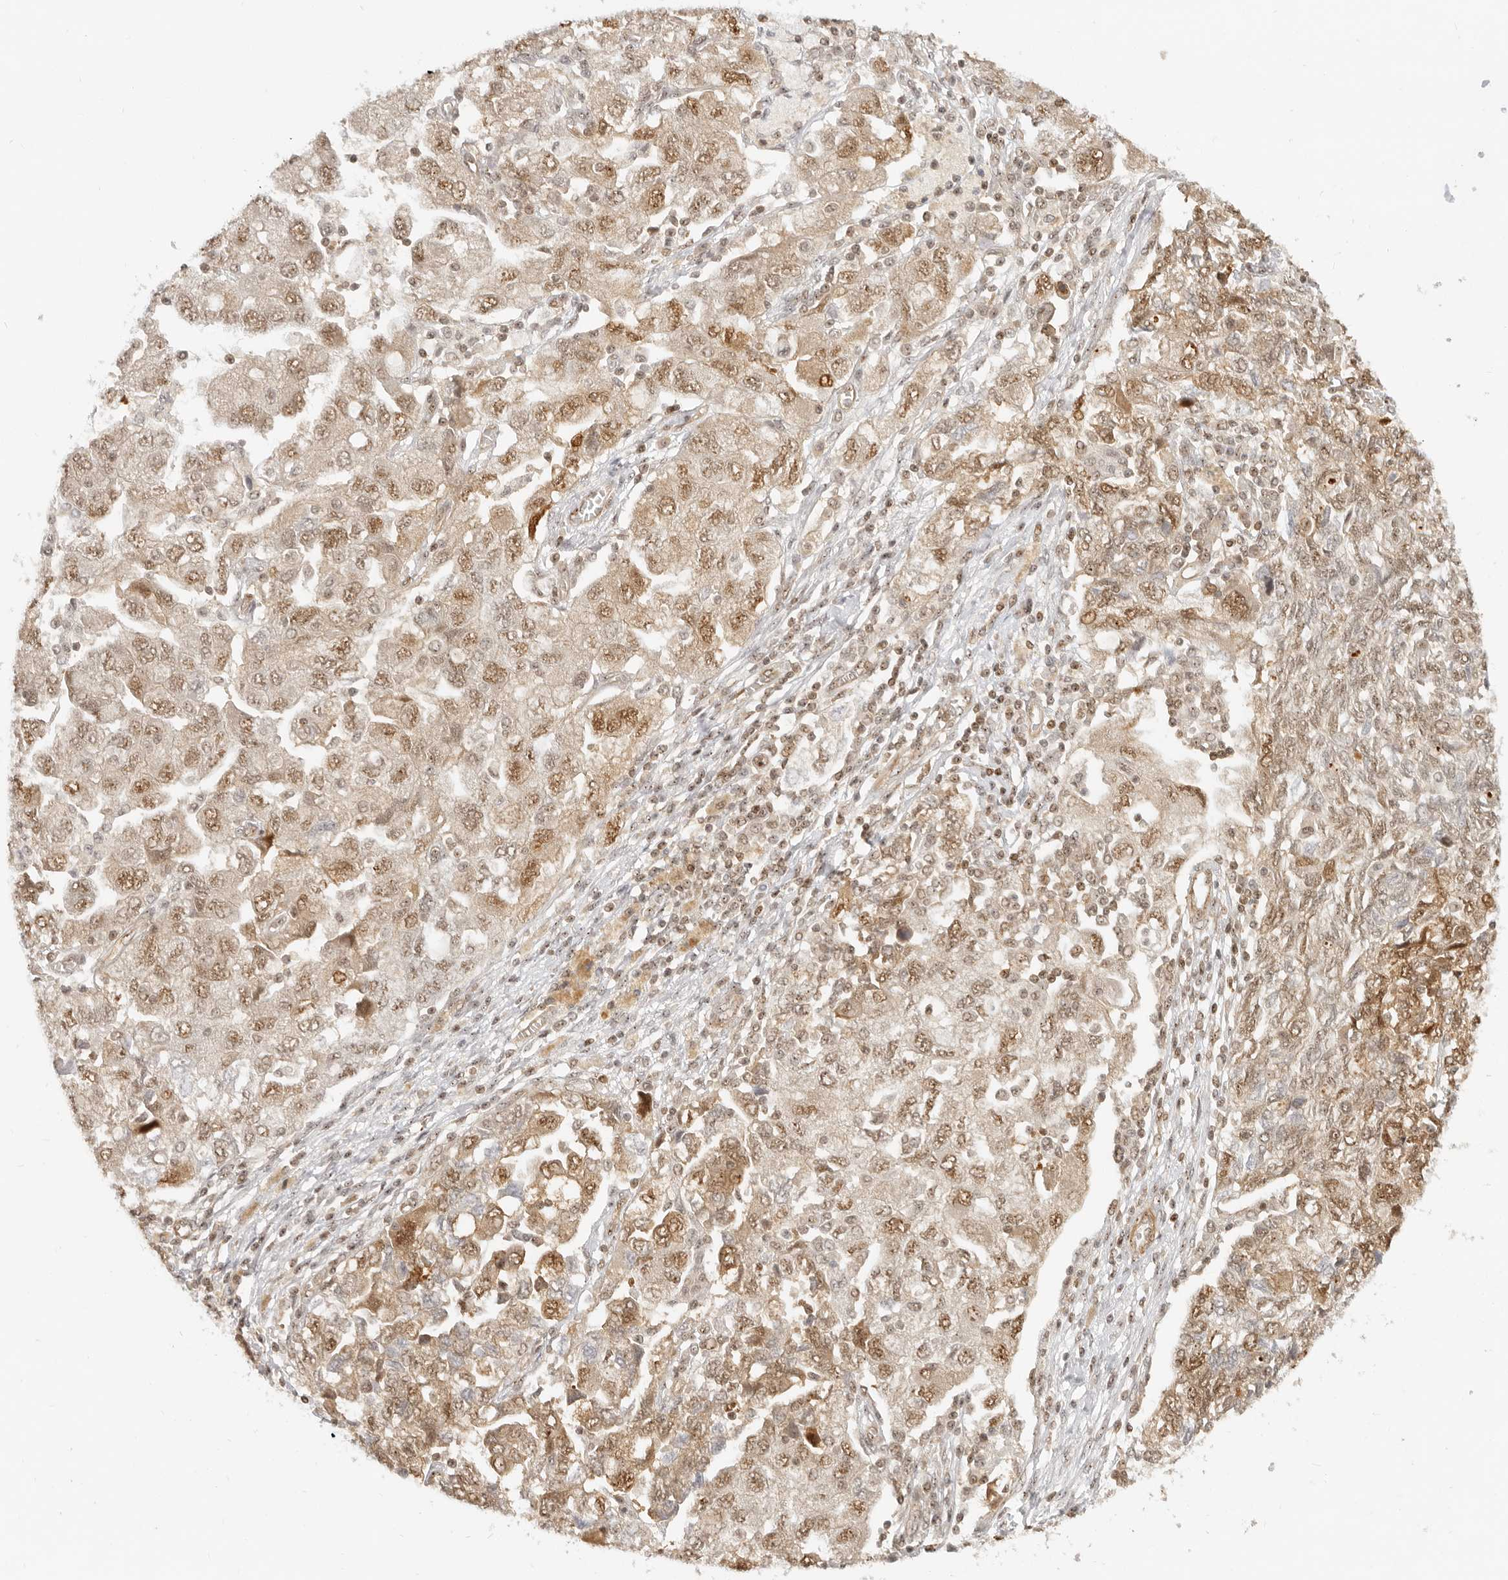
{"staining": {"intensity": "moderate", "quantity": ">75%", "location": "nuclear"}, "tissue": "ovarian cancer", "cell_type": "Tumor cells", "image_type": "cancer", "snomed": [{"axis": "morphology", "description": "Carcinoma, NOS"}, {"axis": "morphology", "description": "Cystadenocarcinoma, serous, NOS"}, {"axis": "topography", "description": "Ovary"}], "caption": "This photomicrograph reveals immunohistochemistry staining of ovarian serous cystadenocarcinoma, with medium moderate nuclear expression in approximately >75% of tumor cells.", "gene": "BAP1", "patient": {"sex": "female", "age": 69}}